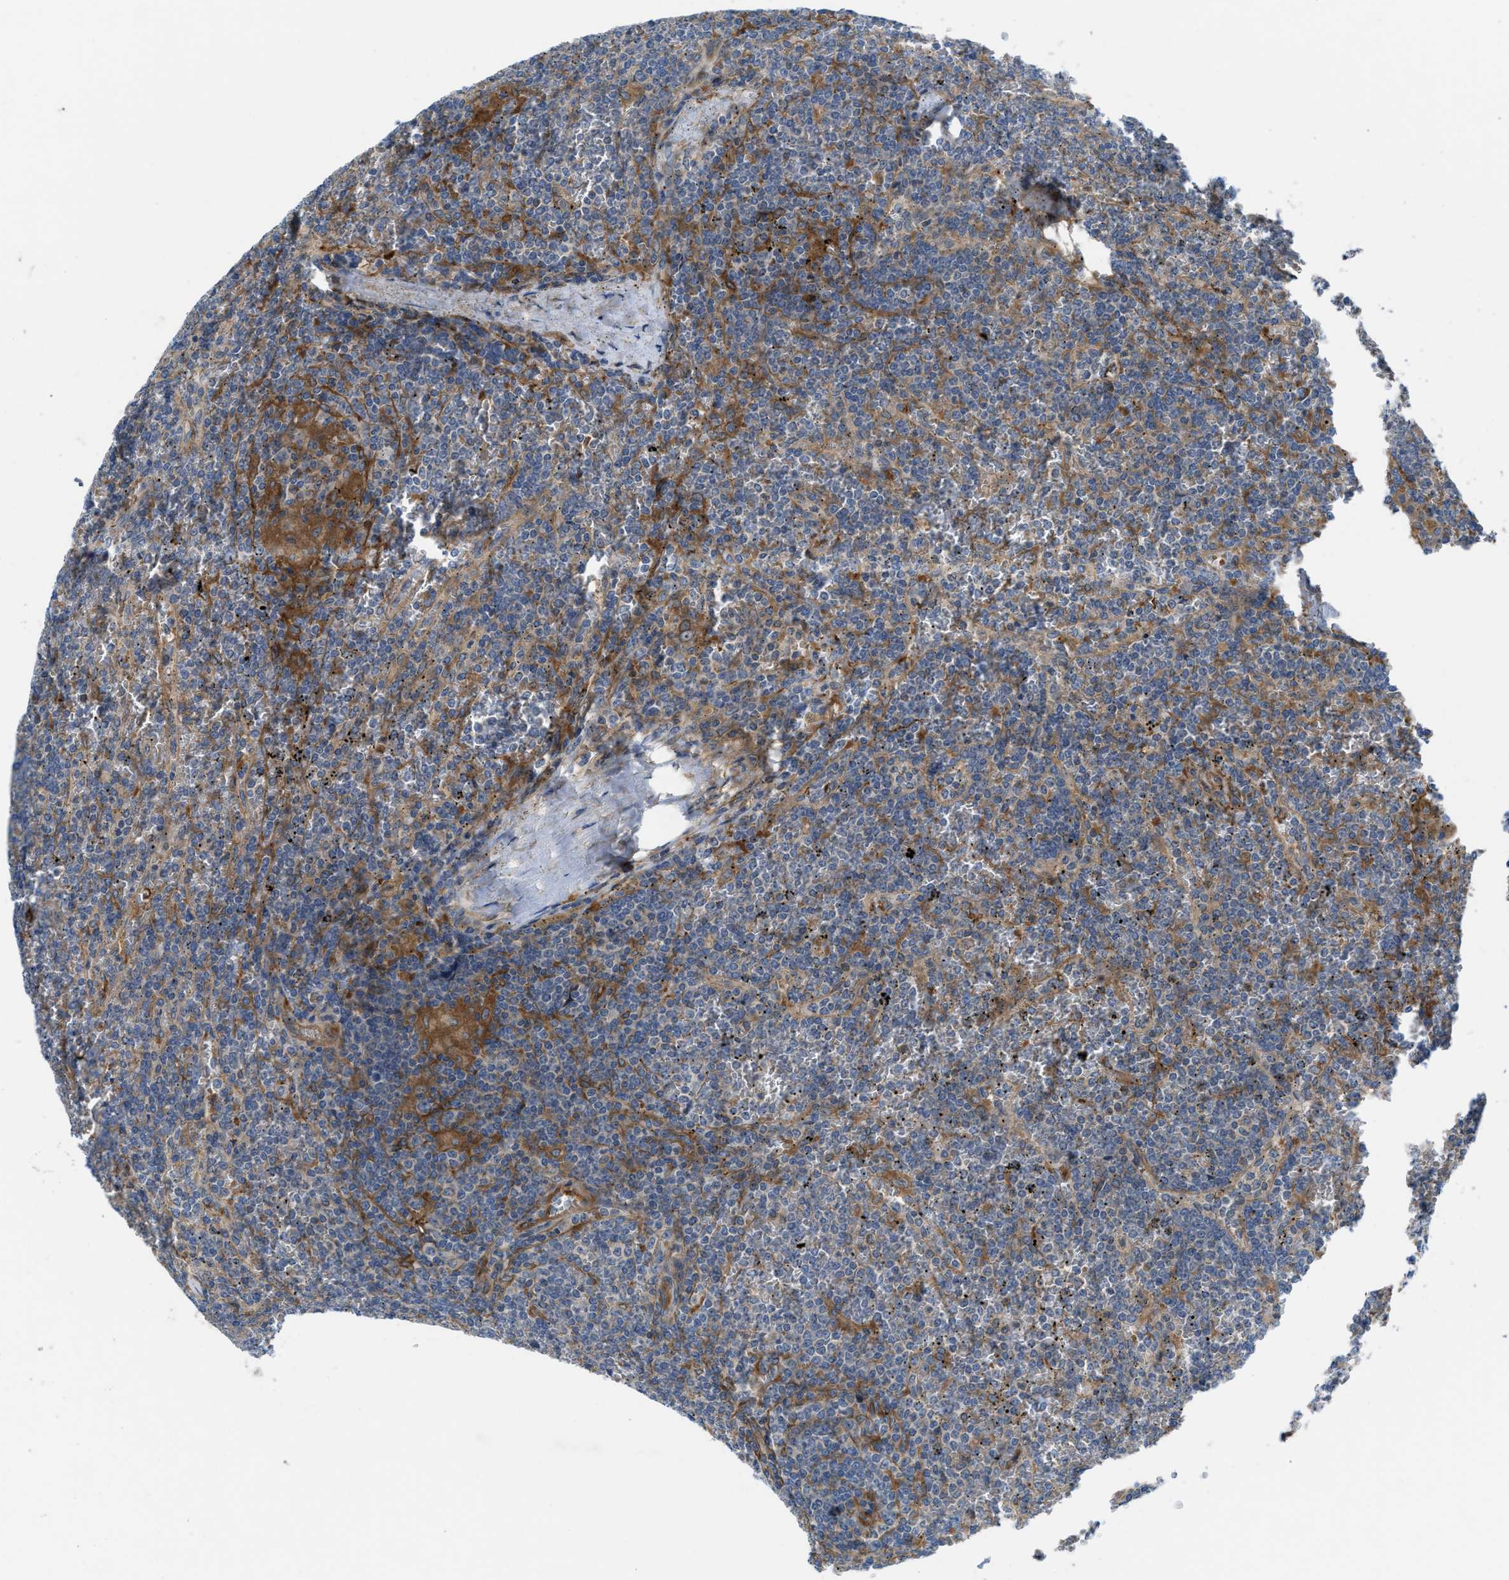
{"staining": {"intensity": "moderate", "quantity": "<25%", "location": "cytoplasmic/membranous"}, "tissue": "lymphoma", "cell_type": "Tumor cells", "image_type": "cancer", "snomed": [{"axis": "morphology", "description": "Malignant lymphoma, non-Hodgkin's type, Low grade"}, {"axis": "topography", "description": "Spleen"}], "caption": "This is an image of immunohistochemistry staining of malignant lymphoma, non-Hodgkin's type (low-grade), which shows moderate staining in the cytoplasmic/membranous of tumor cells.", "gene": "BAZ2B", "patient": {"sex": "female", "age": 19}}